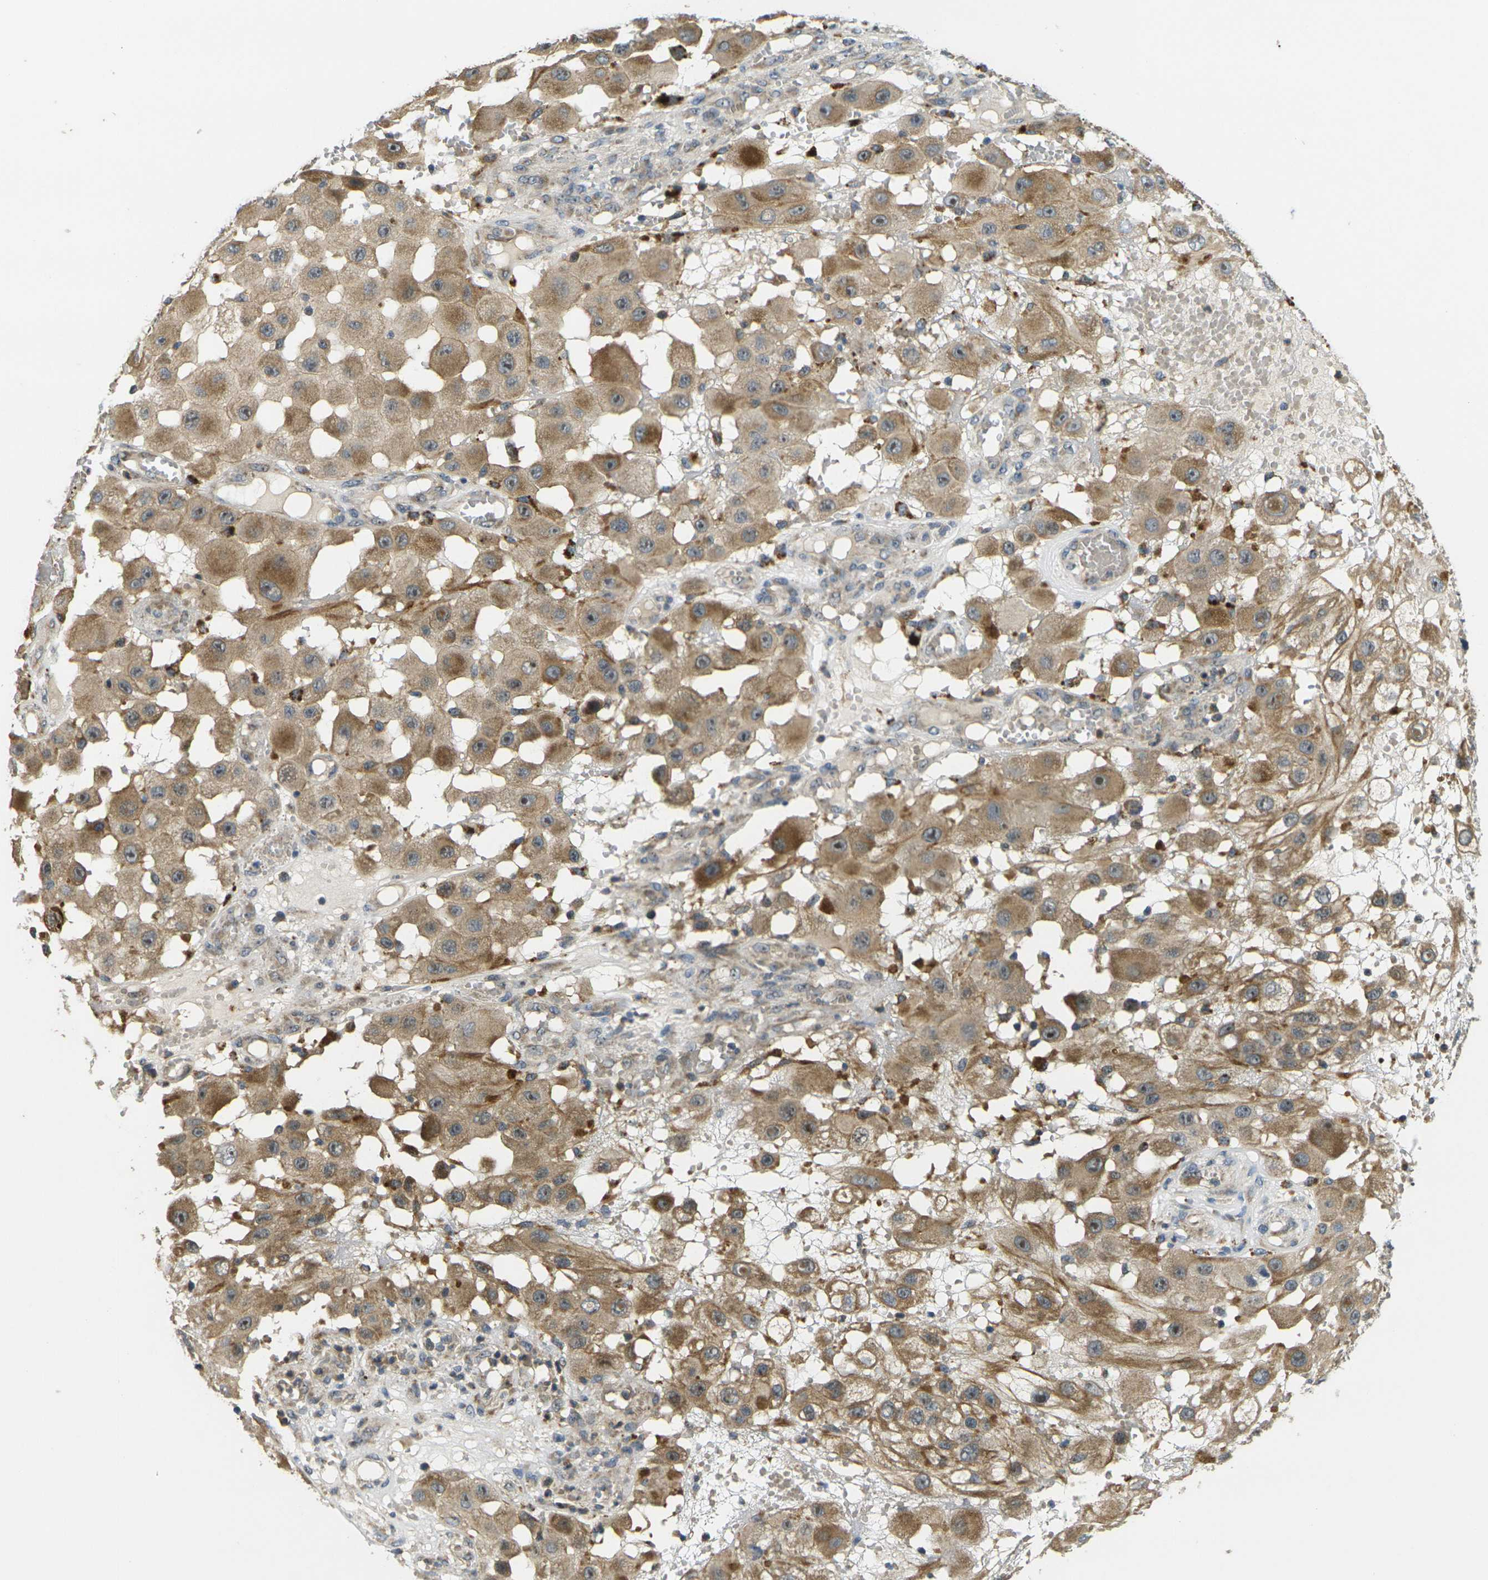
{"staining": {"intensity": "moderate", "quantity": "25%-75%", "location": "cytoplasmic/membranous"}, "tissue": "melanoma", "cell_type": "Tumor cells", "image_type": "cancer", "snomed": [{"axis": "morphology", "description": "Malignant melanoma, NOS"}, {"axis": "topography", "description": "Skin"}], "caption": "Moderate cytoplasmic/membranous positivity is seen in about 25%-75% of tumor cells in melanoma. (IHC, brightfield microscopy, high magnification).", "gene": "MINAR2", "patient": {"sex": "female", "age": 81}}